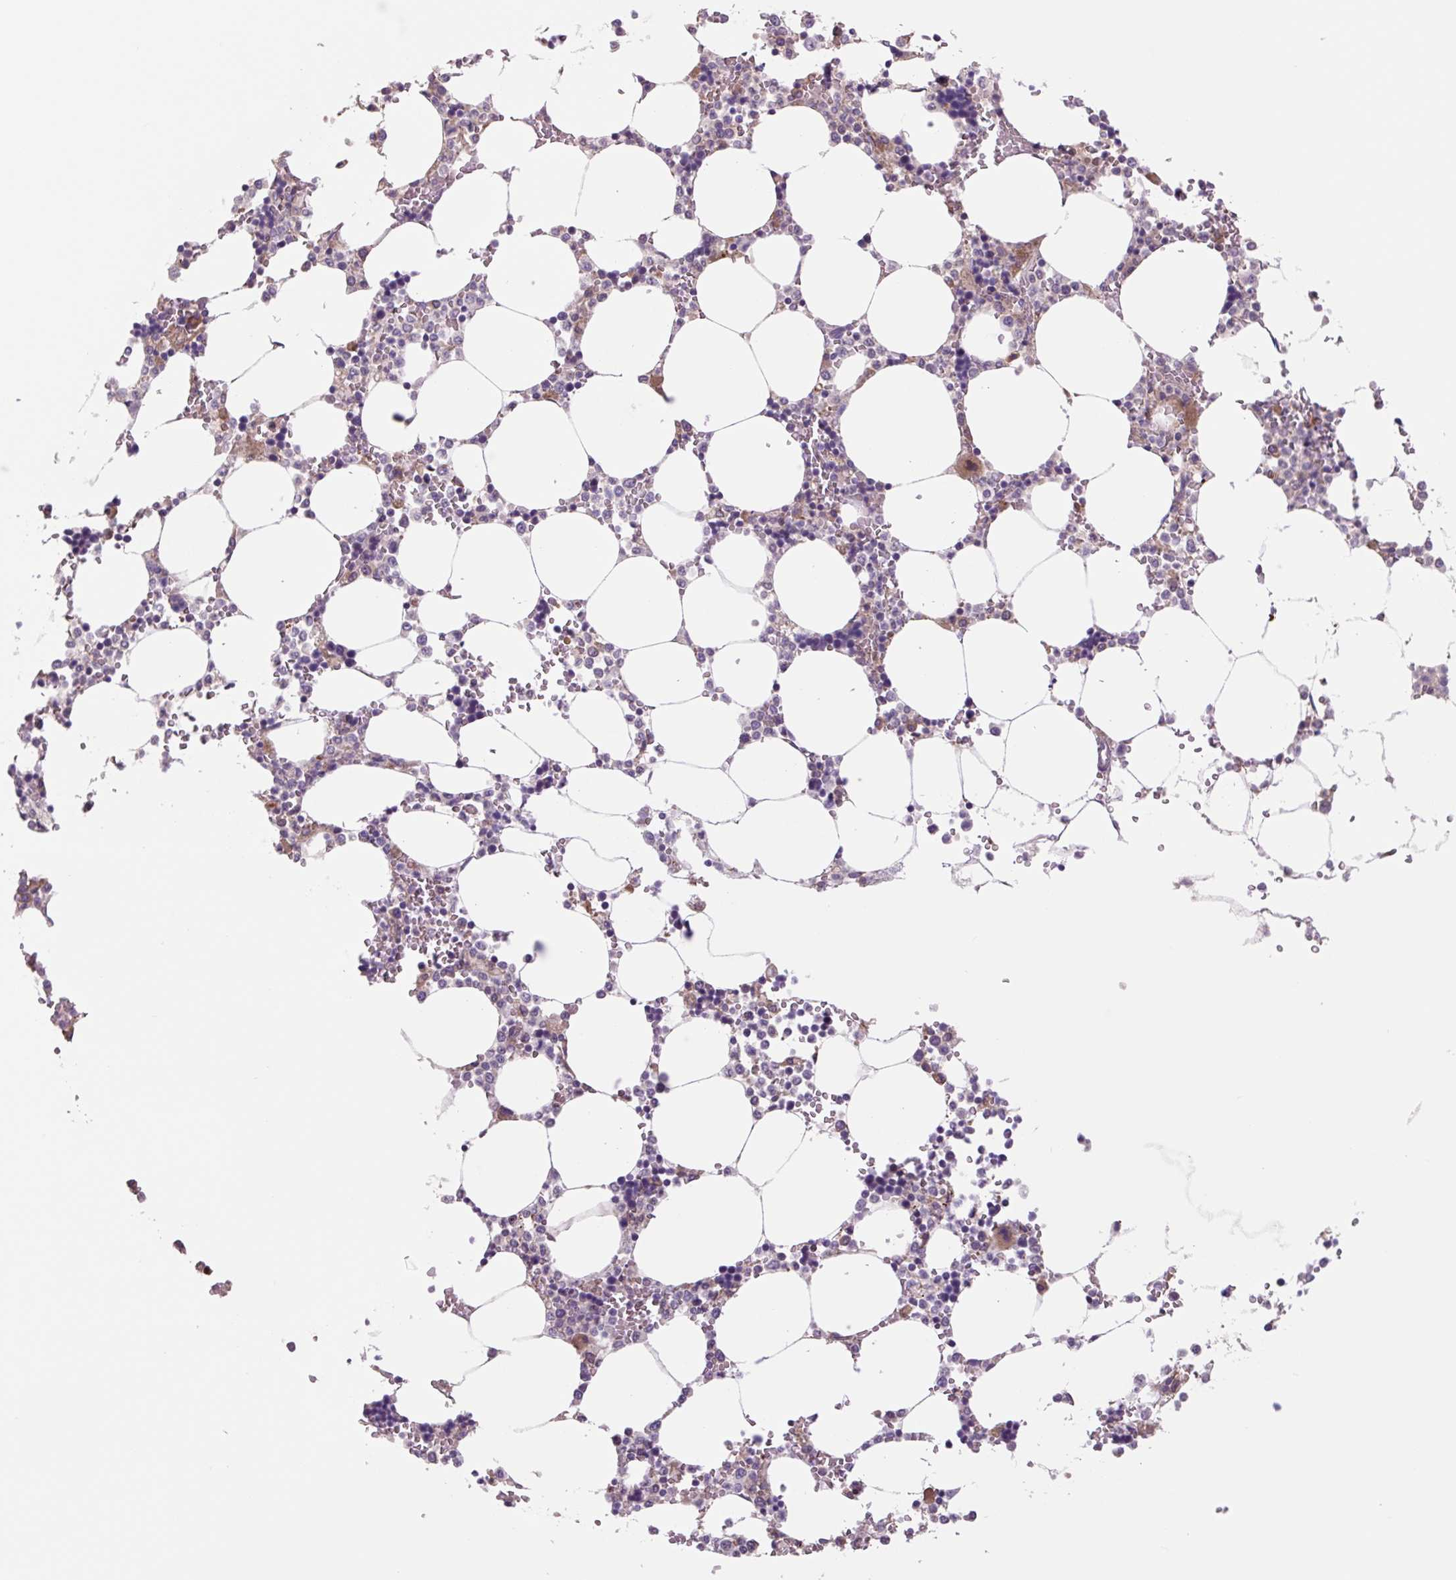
{"staining": {"intensity": "moderate", "quantity": "<25%", "location": "cytoplasmic/membranous"}, "tissue": "bone marrow", "cell_type": "Hematopoietic cells", "image_type": "normal", "snomed": [{"axis": "morphology", "description": "Normal tissue, NOS"}, {"axis": "topography", "description": "Bone marrow"}], "caption": "The histopathology image displays a brown stain indicating the presence of a protein in the cytoplasmic/membranous of hematopoietic cells in bone marrow. The staining was performed using DAB, with brown indicating positive protein expression. Nuclei are stained blue with hematoxylin.", "gene": "PLA2G4A", "patient": {"sex": "male", "age": 64}}